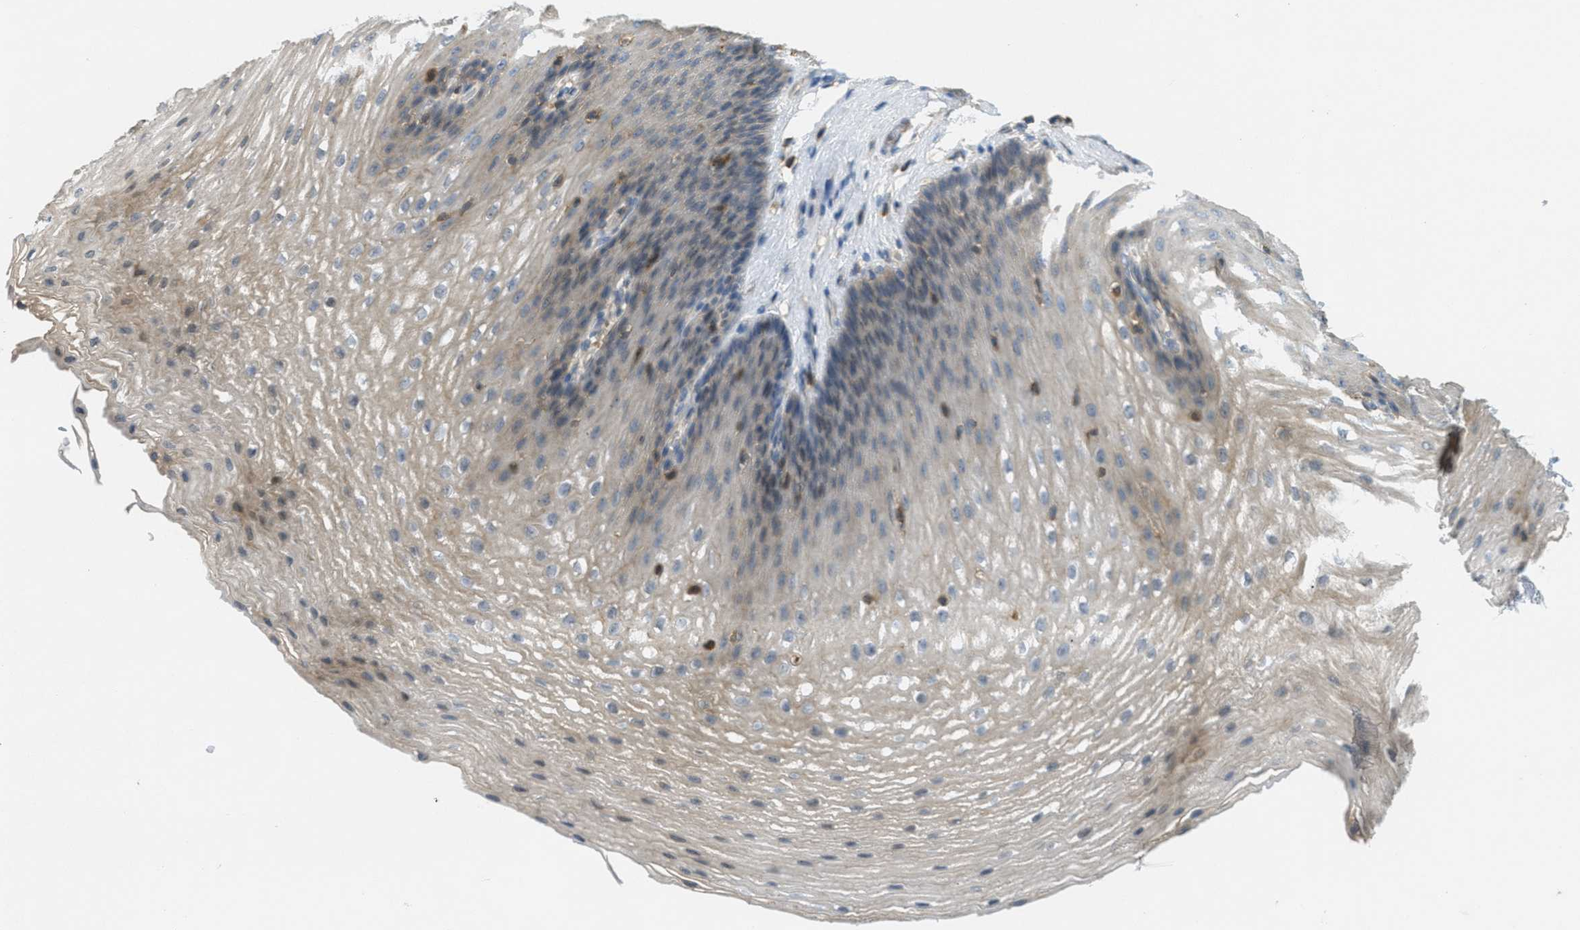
{"staining": {"intensity": "moderate", "quantity": "<25%", "location": "cytoplasmic/membranous"}, "tissue": "esophagus", "cell_type": "Squamous epithelial cells", "image_type": "normal", "snomed": [{"axis": "morphology", "description": "Normal tissue, NOS"}, {"axis": "topography", "description": "Esophagus"}], "caption": "A photomicrograph showing moderate cytoplasmic/membranous staining in about <25% of squamous epithelial cells in normal esophagus, as visualized by brown immunohistochemical staining.", "gene": "GRIK2", "patient": {"sex": "male", "age": 48}}